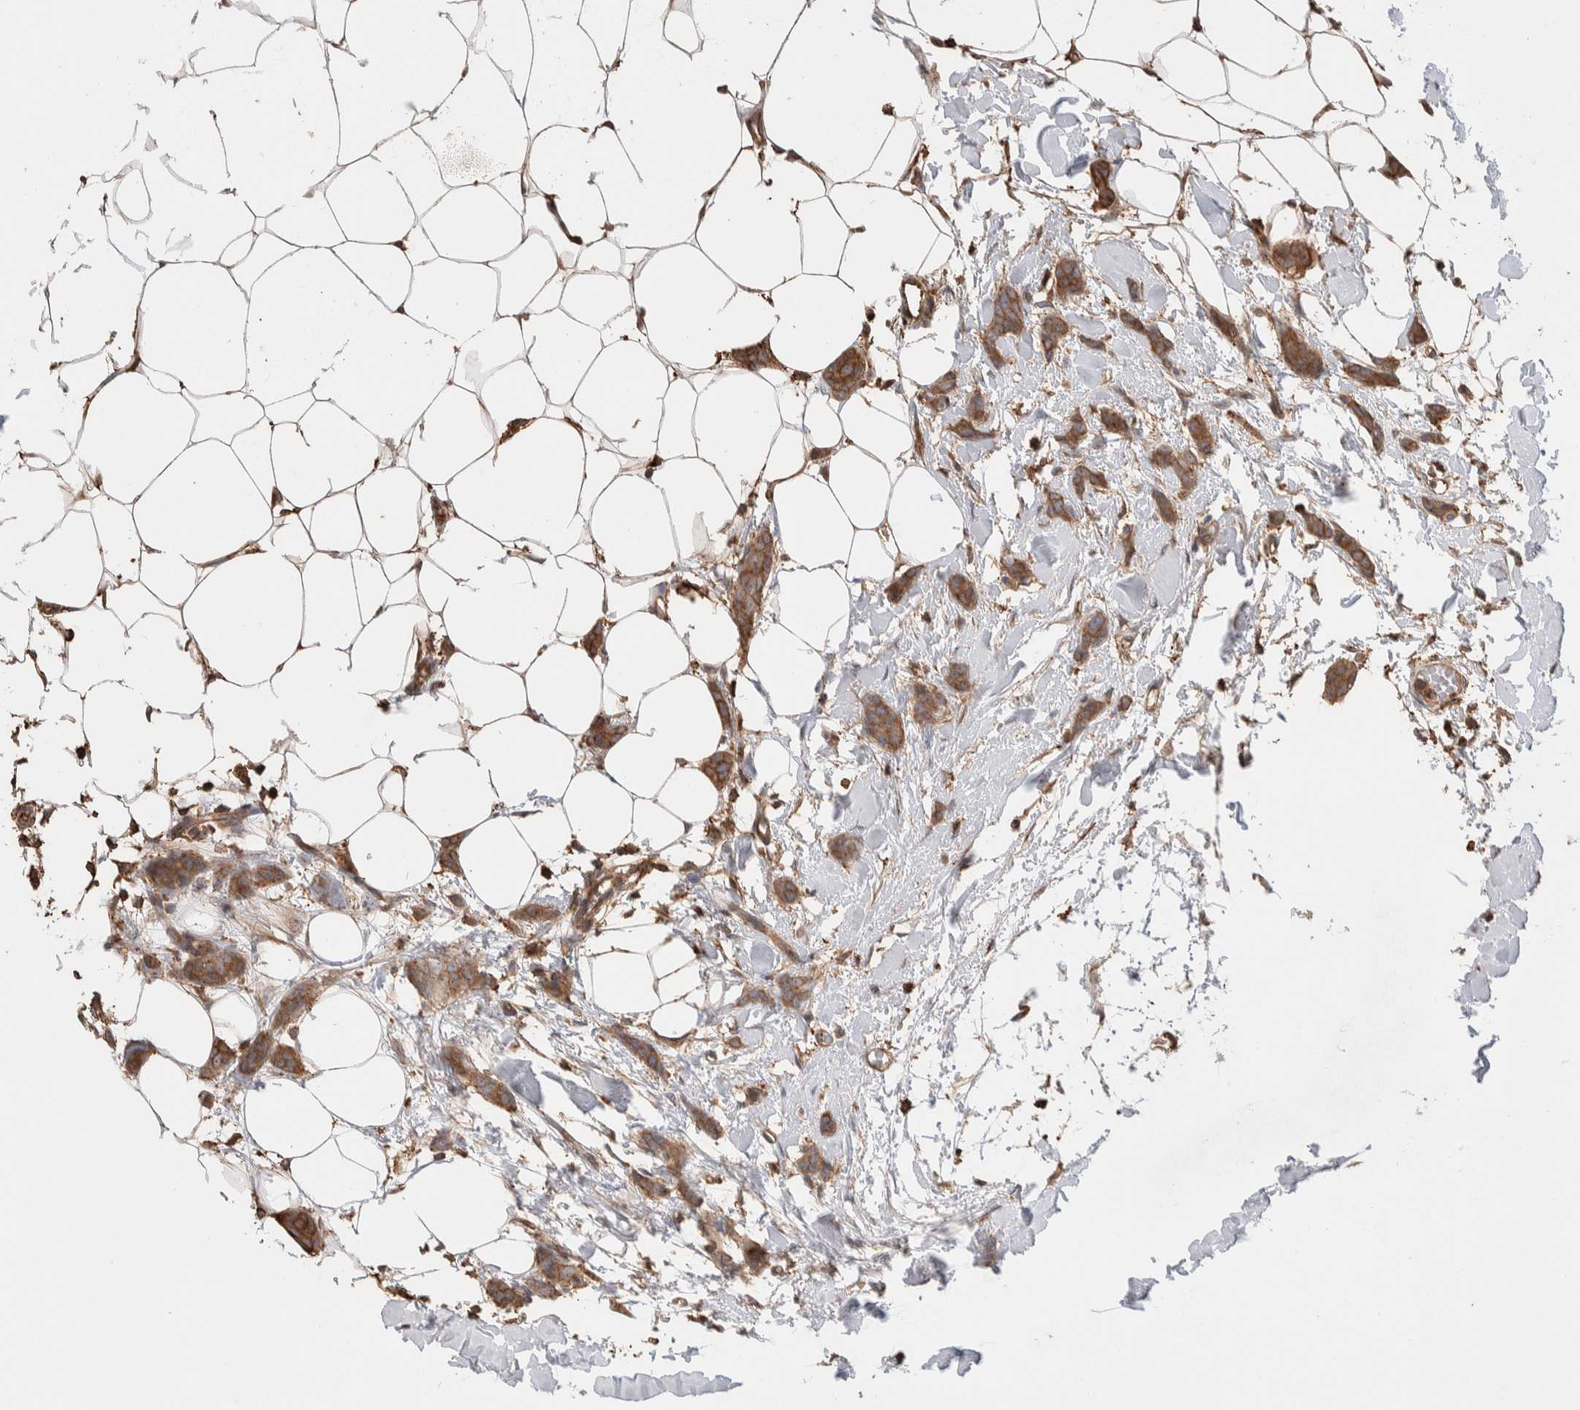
{"staining": {"intensity": "moderate", "quantity": ">75%", "location": "cytoplasmic/membranous"}, "tissue": "breast cancer", "cell_type": "Tumor cells", "image_type": "cancer", "snomed": [{"axis": "morphology", "description": "Lobular carcinoma"}, {"axis": "topography", "description": "Skin"}, {"axis": "topography", "description": "Breast"}], "caption": "Protein expression analysis of breast cancer displays moderate cytoplasmic/membranous staining in about >75% of tumor cells.", "gene": "ZNF704", "patient": {"sex": "female", "age": 46}}